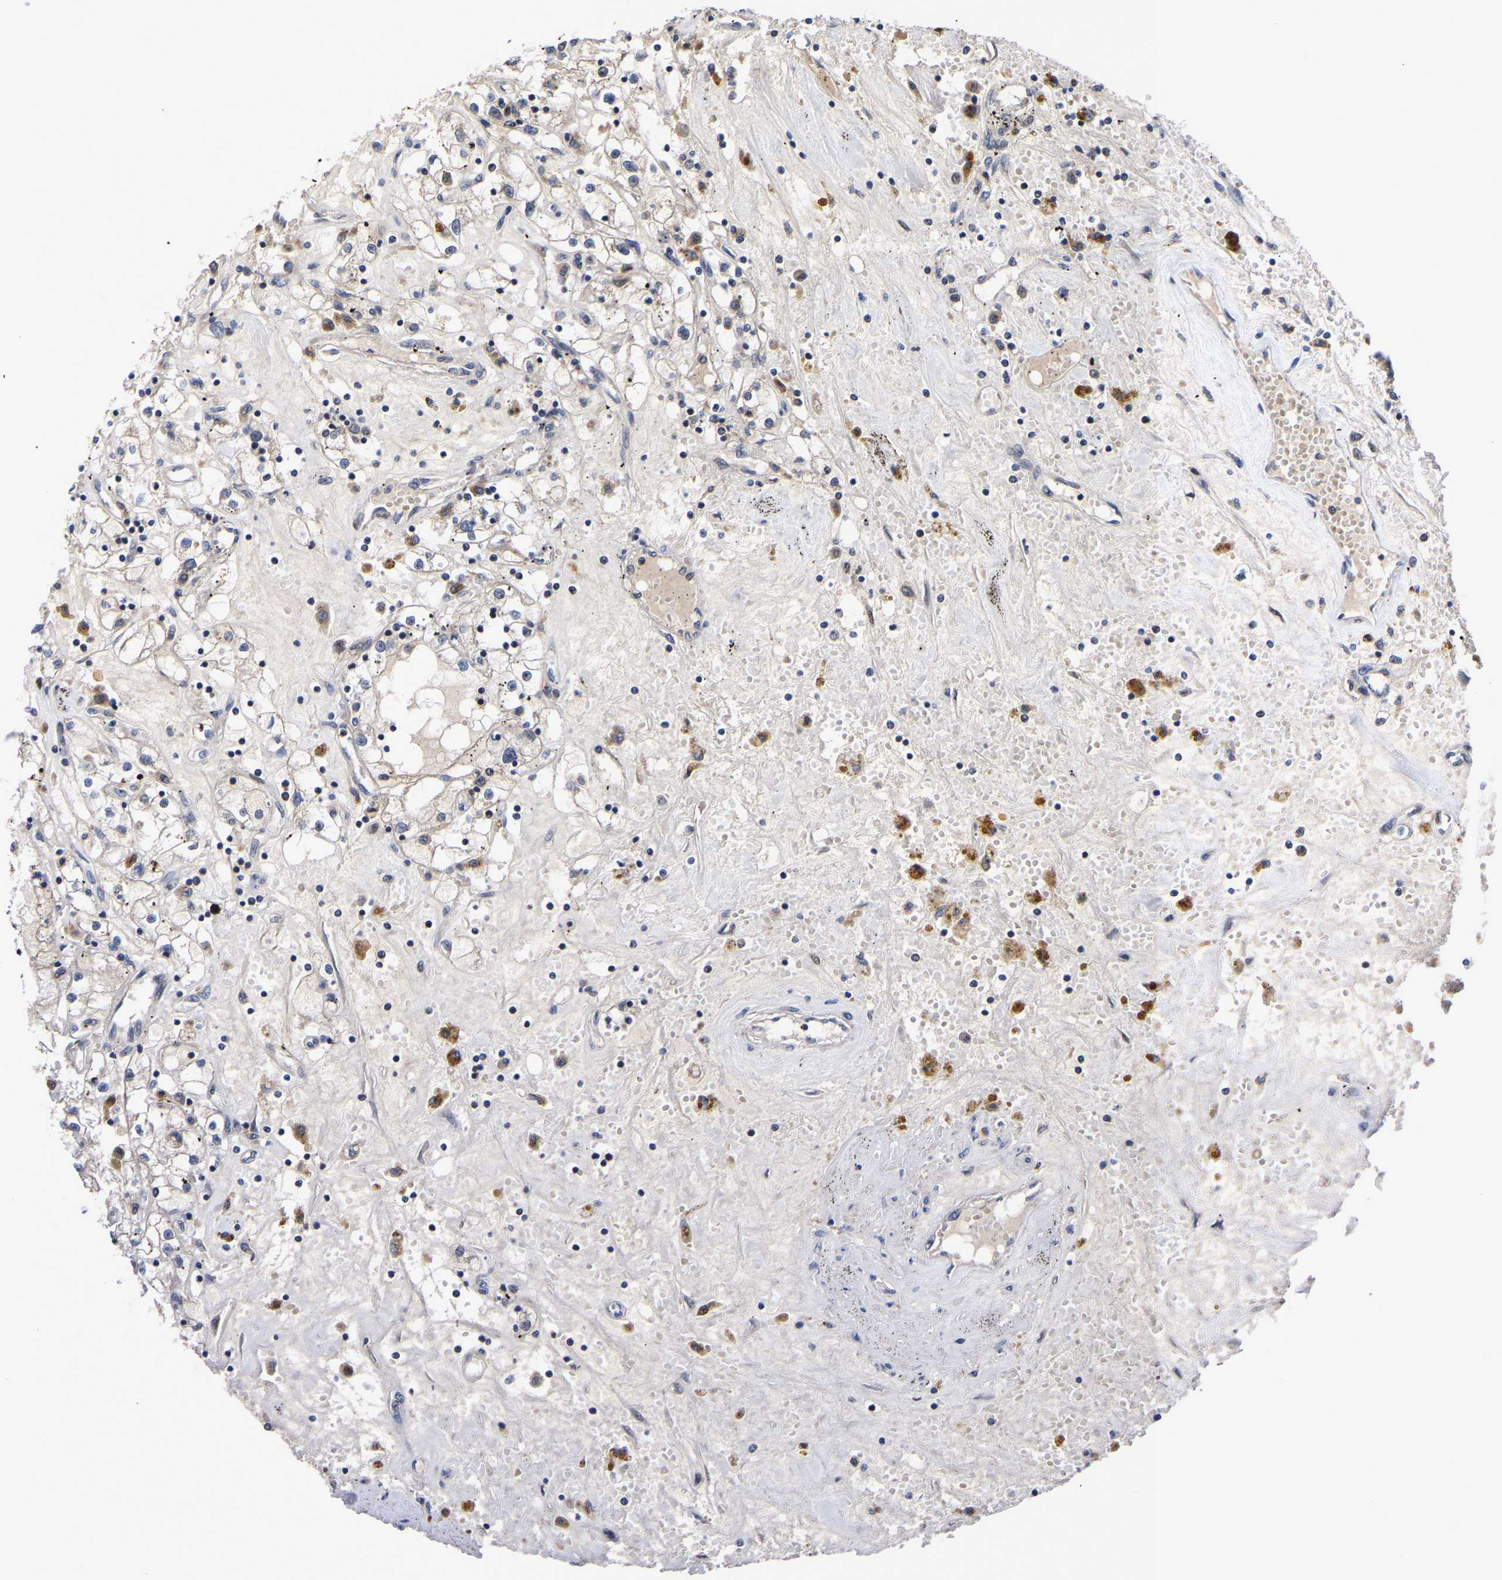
{"staining": {"intensity": "negative", "quantity": "none", "location": "none"}, "tissue": "renal cancer", "cell_type": "Tumor cells", "image_type": "cancer", "snomed": [{"axis": "morphology", "description": "Adenocarcinoma, NOS"}, {"axis": "topography", "description": "Kidney"}], "caption": "A photomicrograph of human renal adenocarcinoma is negative for staining in tumor cells.", "gene": "JUNB", "patient": {"sex": "male", "age": 56}}